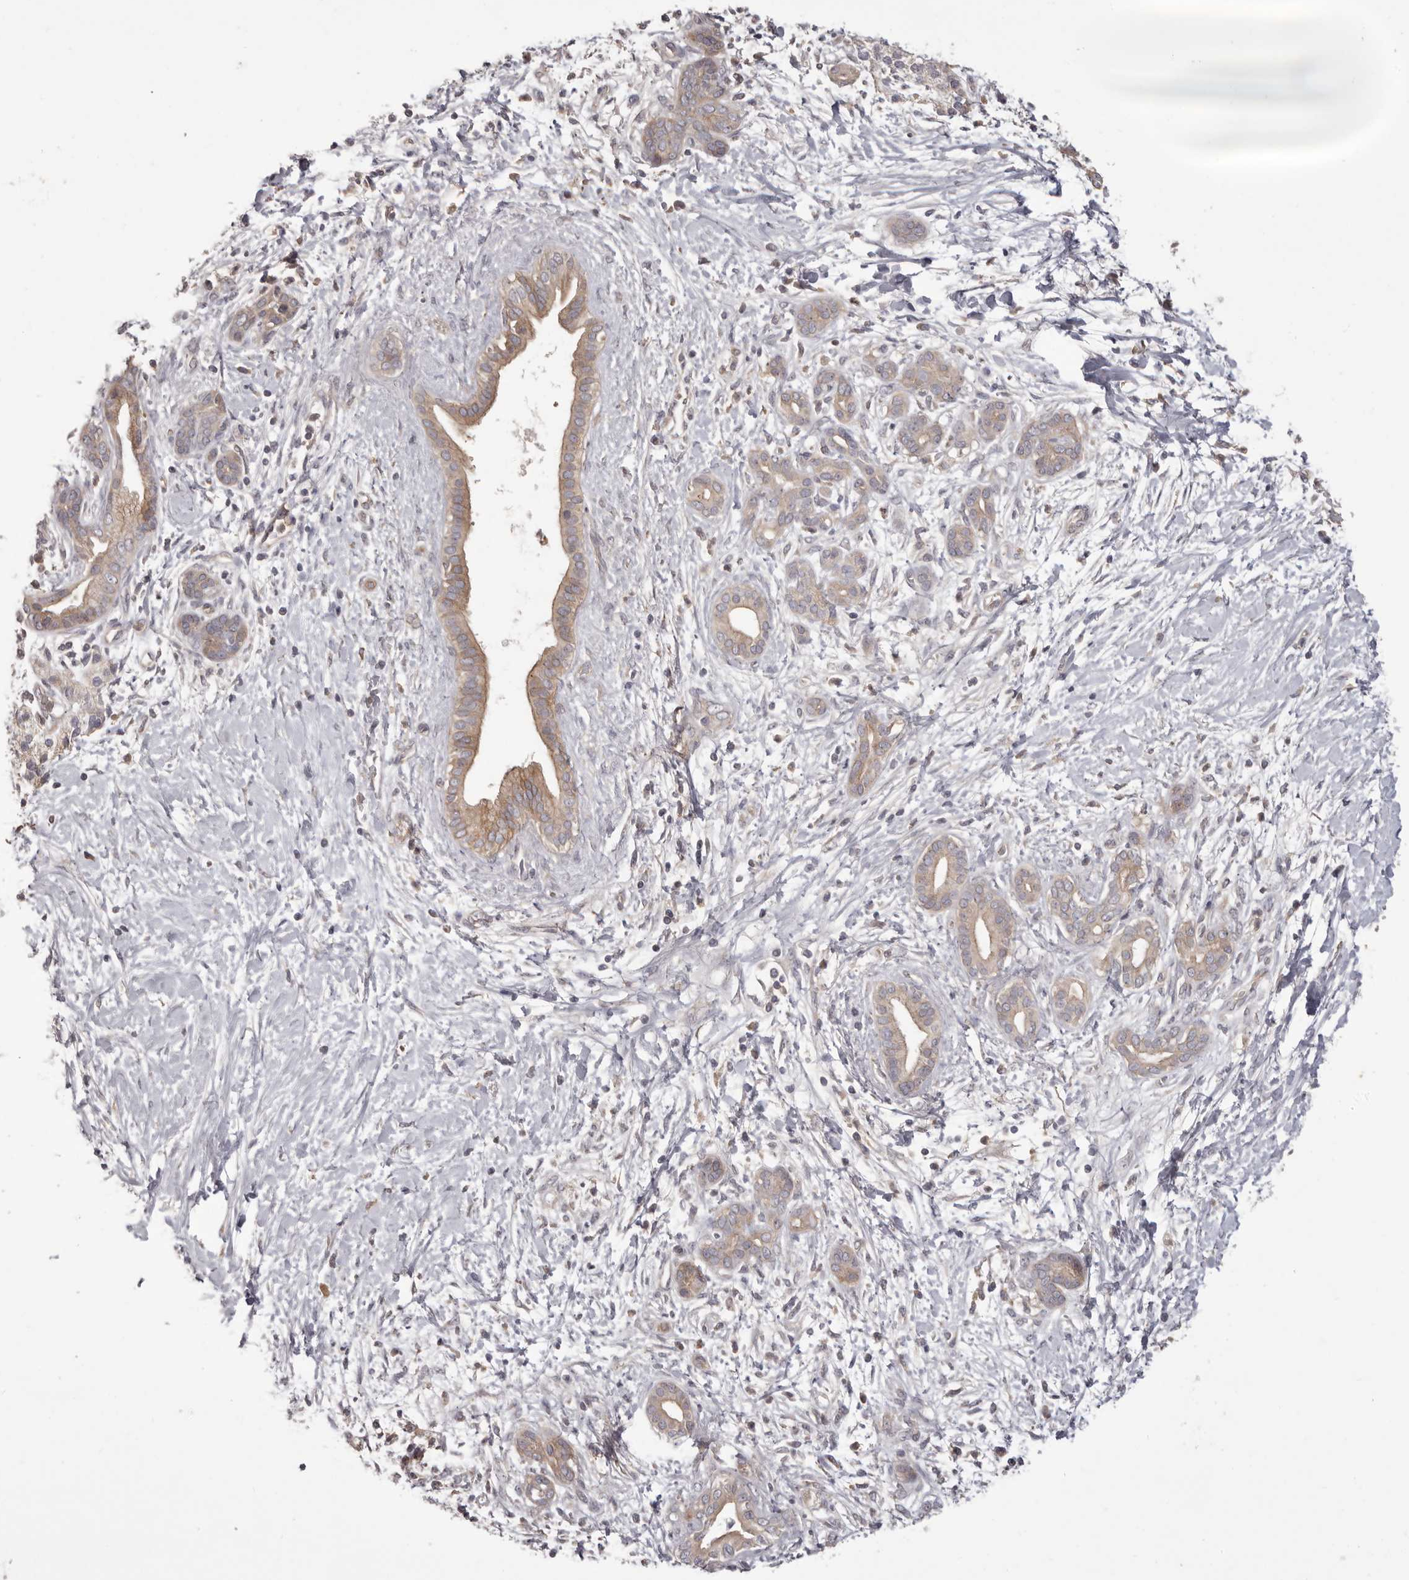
{"staining": {"intensity": "weak", "quantity": "25%-75%", "location": "cytoplasmic/membranous"}, "tissue": "pancreatic cancer", "cell_type": "Tumor cells", "image_type": "cancer", "snomed": [{"axis": "morphology", "description": "Adenocarcinoma, NOS"}, {"axis": "topography", "description": "Pancreas"}], "caption": "Protein staining displays weak cytoplasmic/membranous staining in approximately 25%-75% of tumor cells in pancreatic cancer.", "gene": "HRH1", "patient": {"sex": "male", "age": 58}}